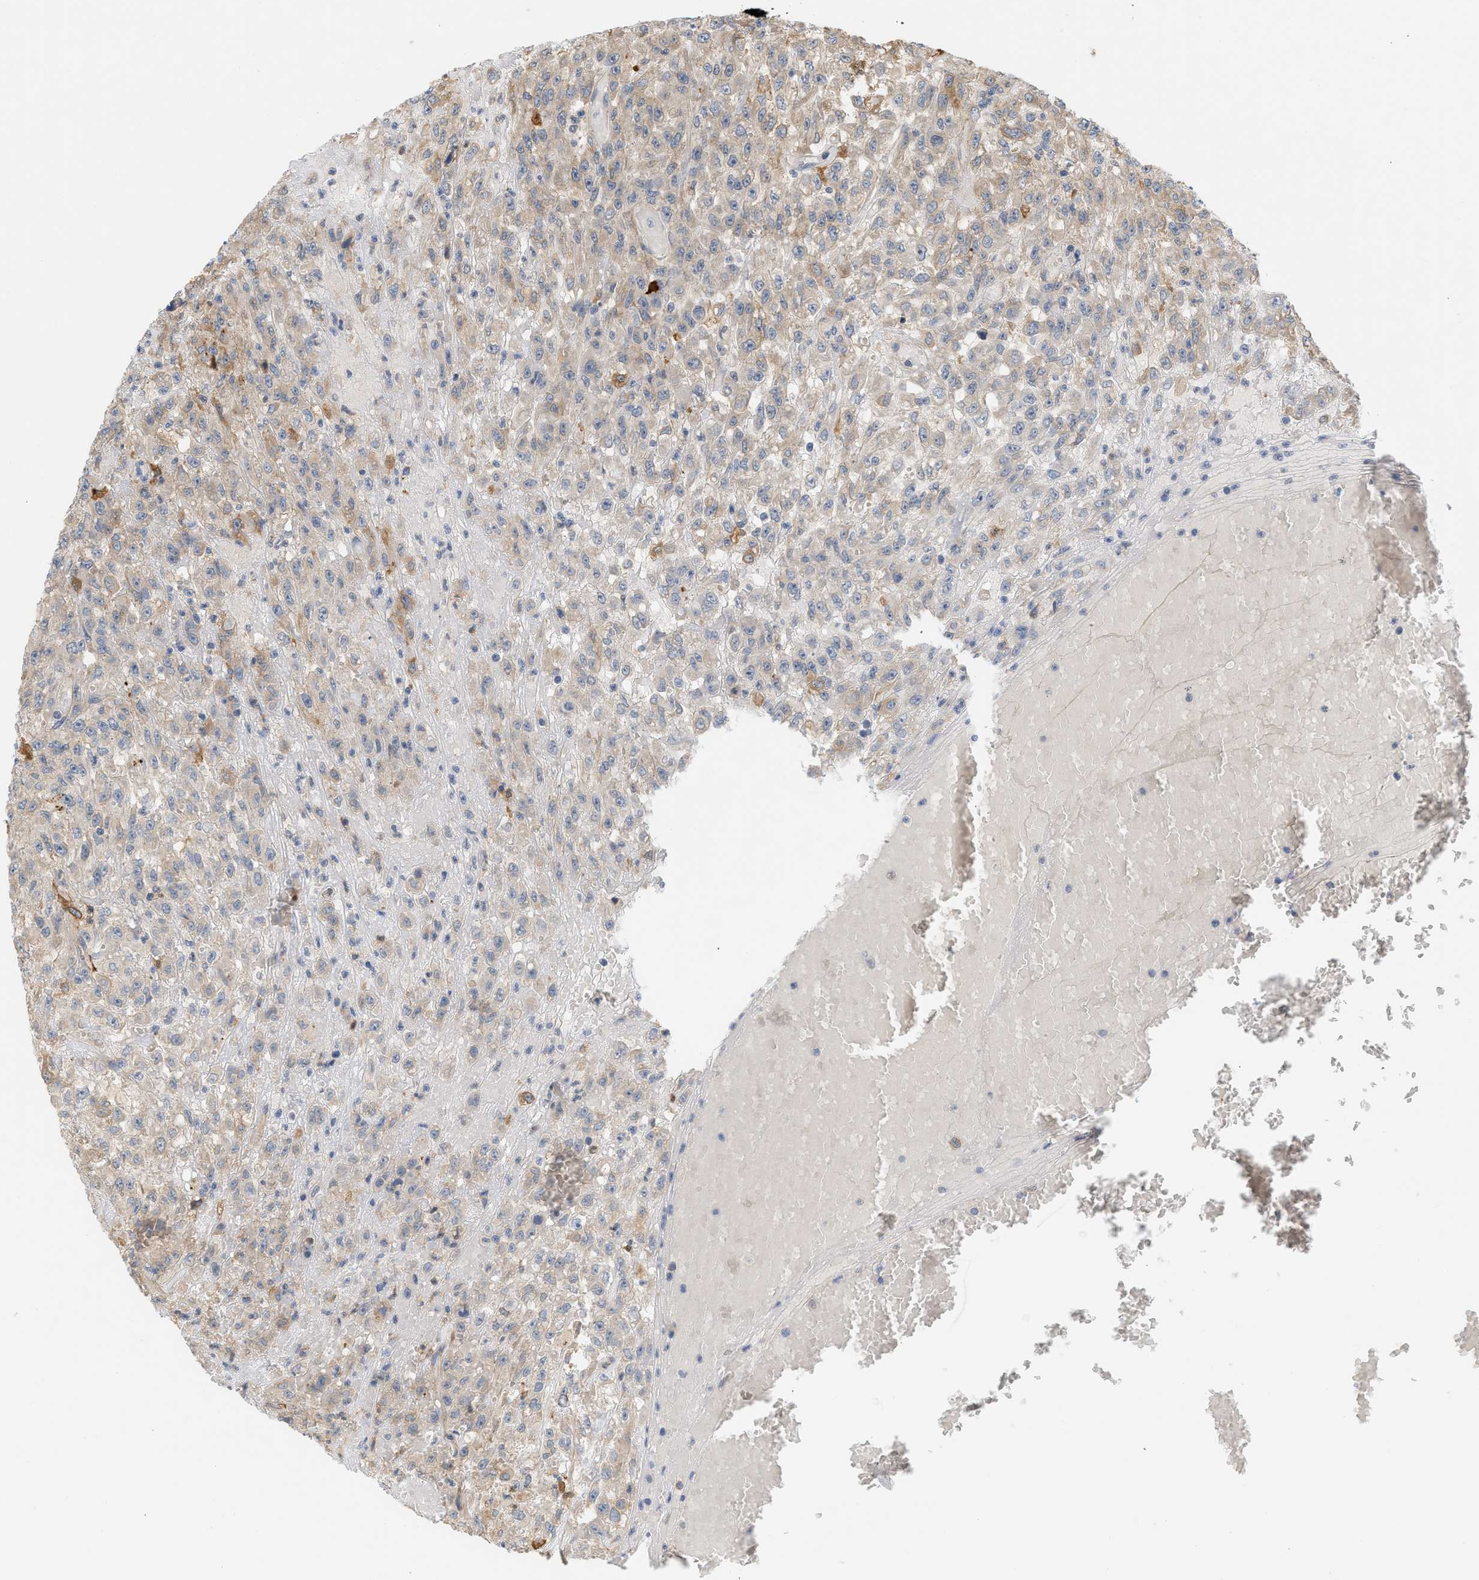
{"staining": {"intensity": "weak", "quantity": "<25%", "location": "cytoplasmic/membranous"}, "tissue": "urothelial cancer", "cell_type": "Tumor cells", "image_type": "cancer", "snomed": [{"axis": "morphology", "description": "Urothelial carcinoma, High grade"}, {"axis": "topography", "description": "Urinary bladder"}], "caption": "IHC image of human urothelial cancer stained for a protein (brown), which displays no expression in tumor cells. The staining is performed using DAB brown chromogen with nuclei counter-stained in using hematoxylin.", "gene": "CTXN1", "patient": {"sex": "male", "age": 46}}